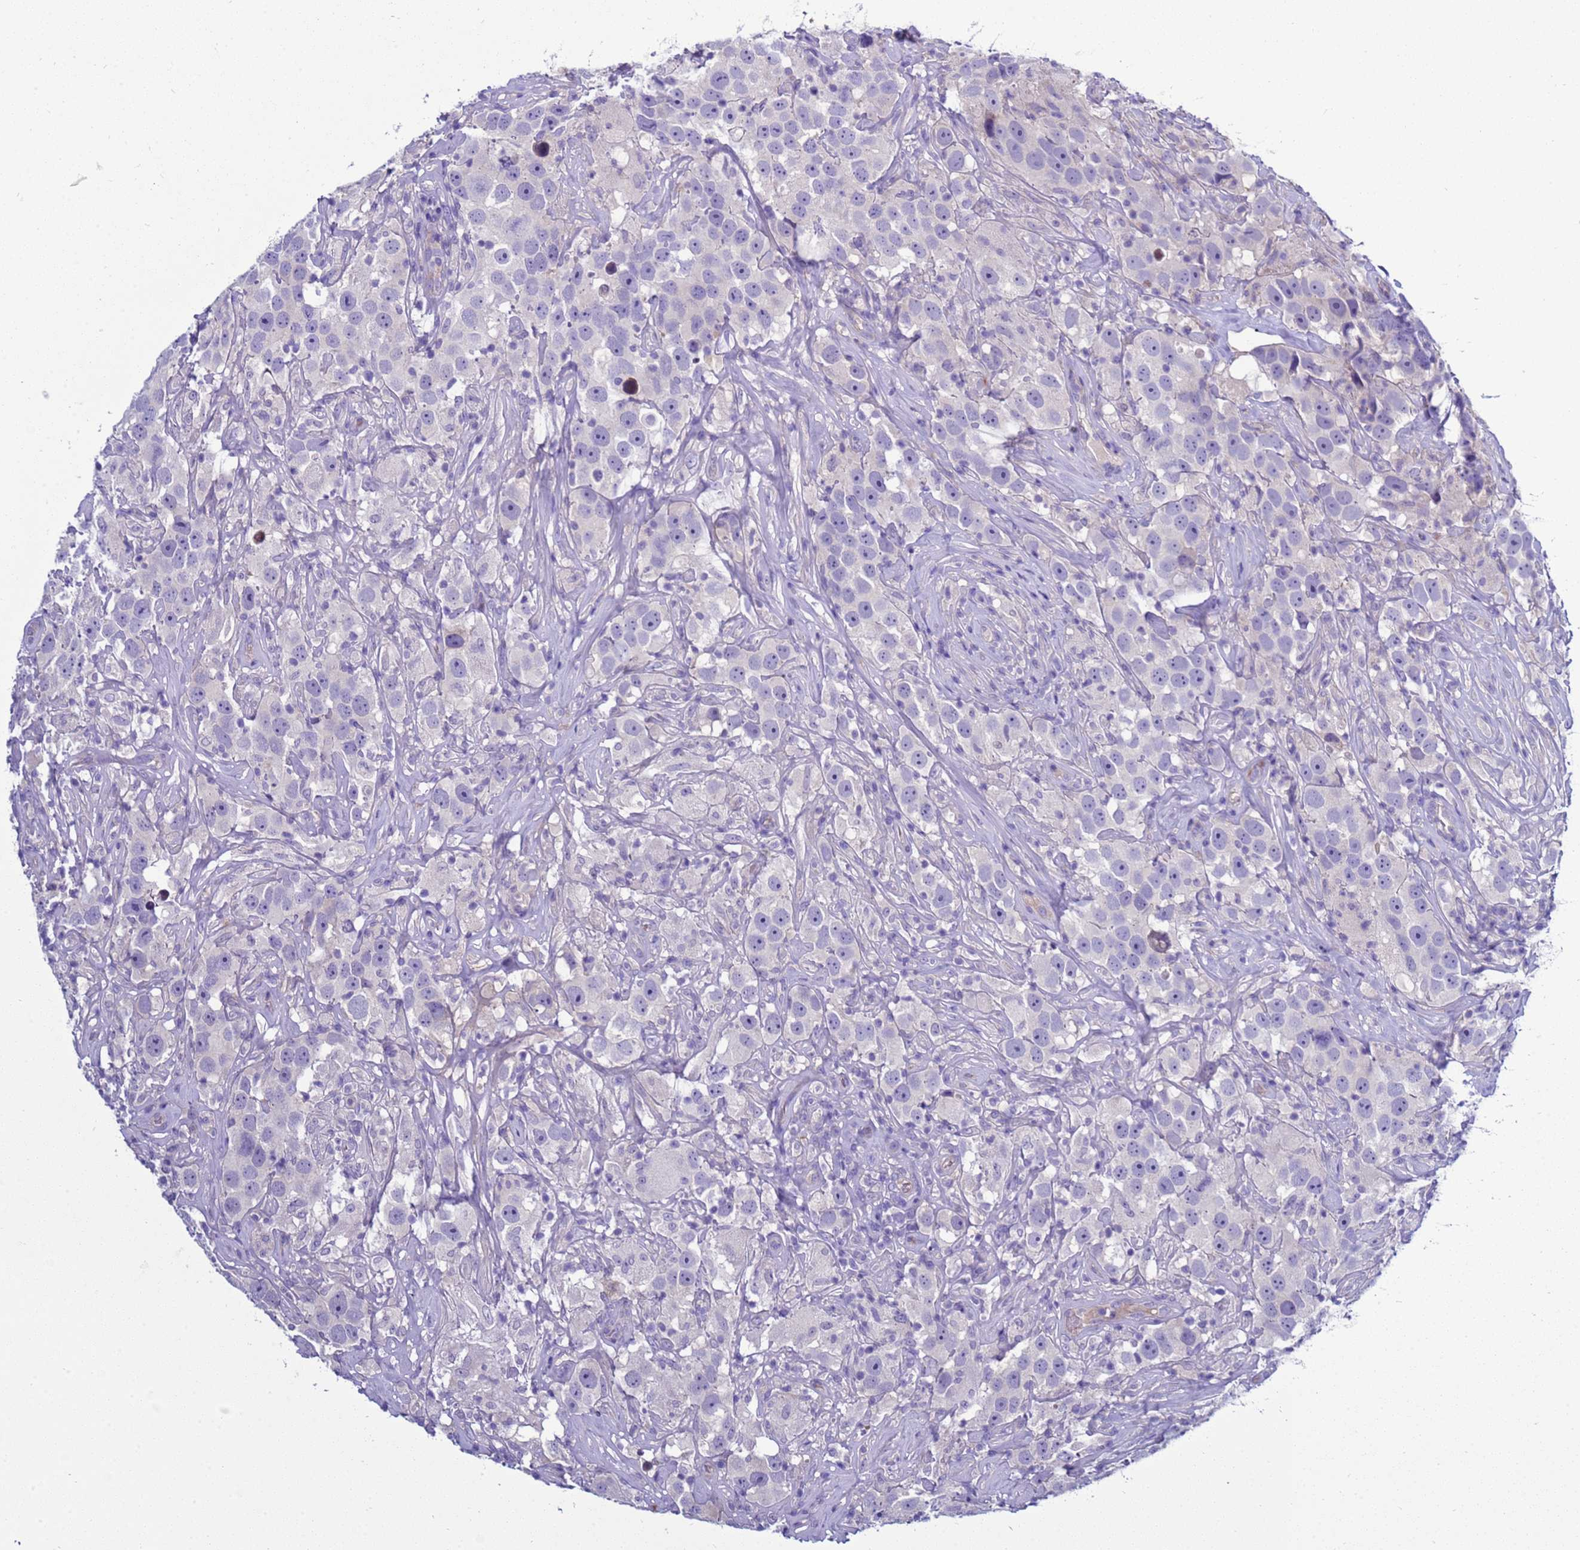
{"staining": {"intensity": "negative", "quantity": "none", "location": "none"}, "tissue": "testis cancer", "cell_type": "Tumor cells", "image_type": "cancer", "snomed": [{"axis": "morphology", "description": "Seminoma, NOS"}, {"axis": "topography", "description": "Testis"}], "caption": "Testis seminoma was stained to show a protein in brown. There is no significant expression in tumor cells.", "gene": "NAT2", "patient": {"sex": "male", "age": 49}}